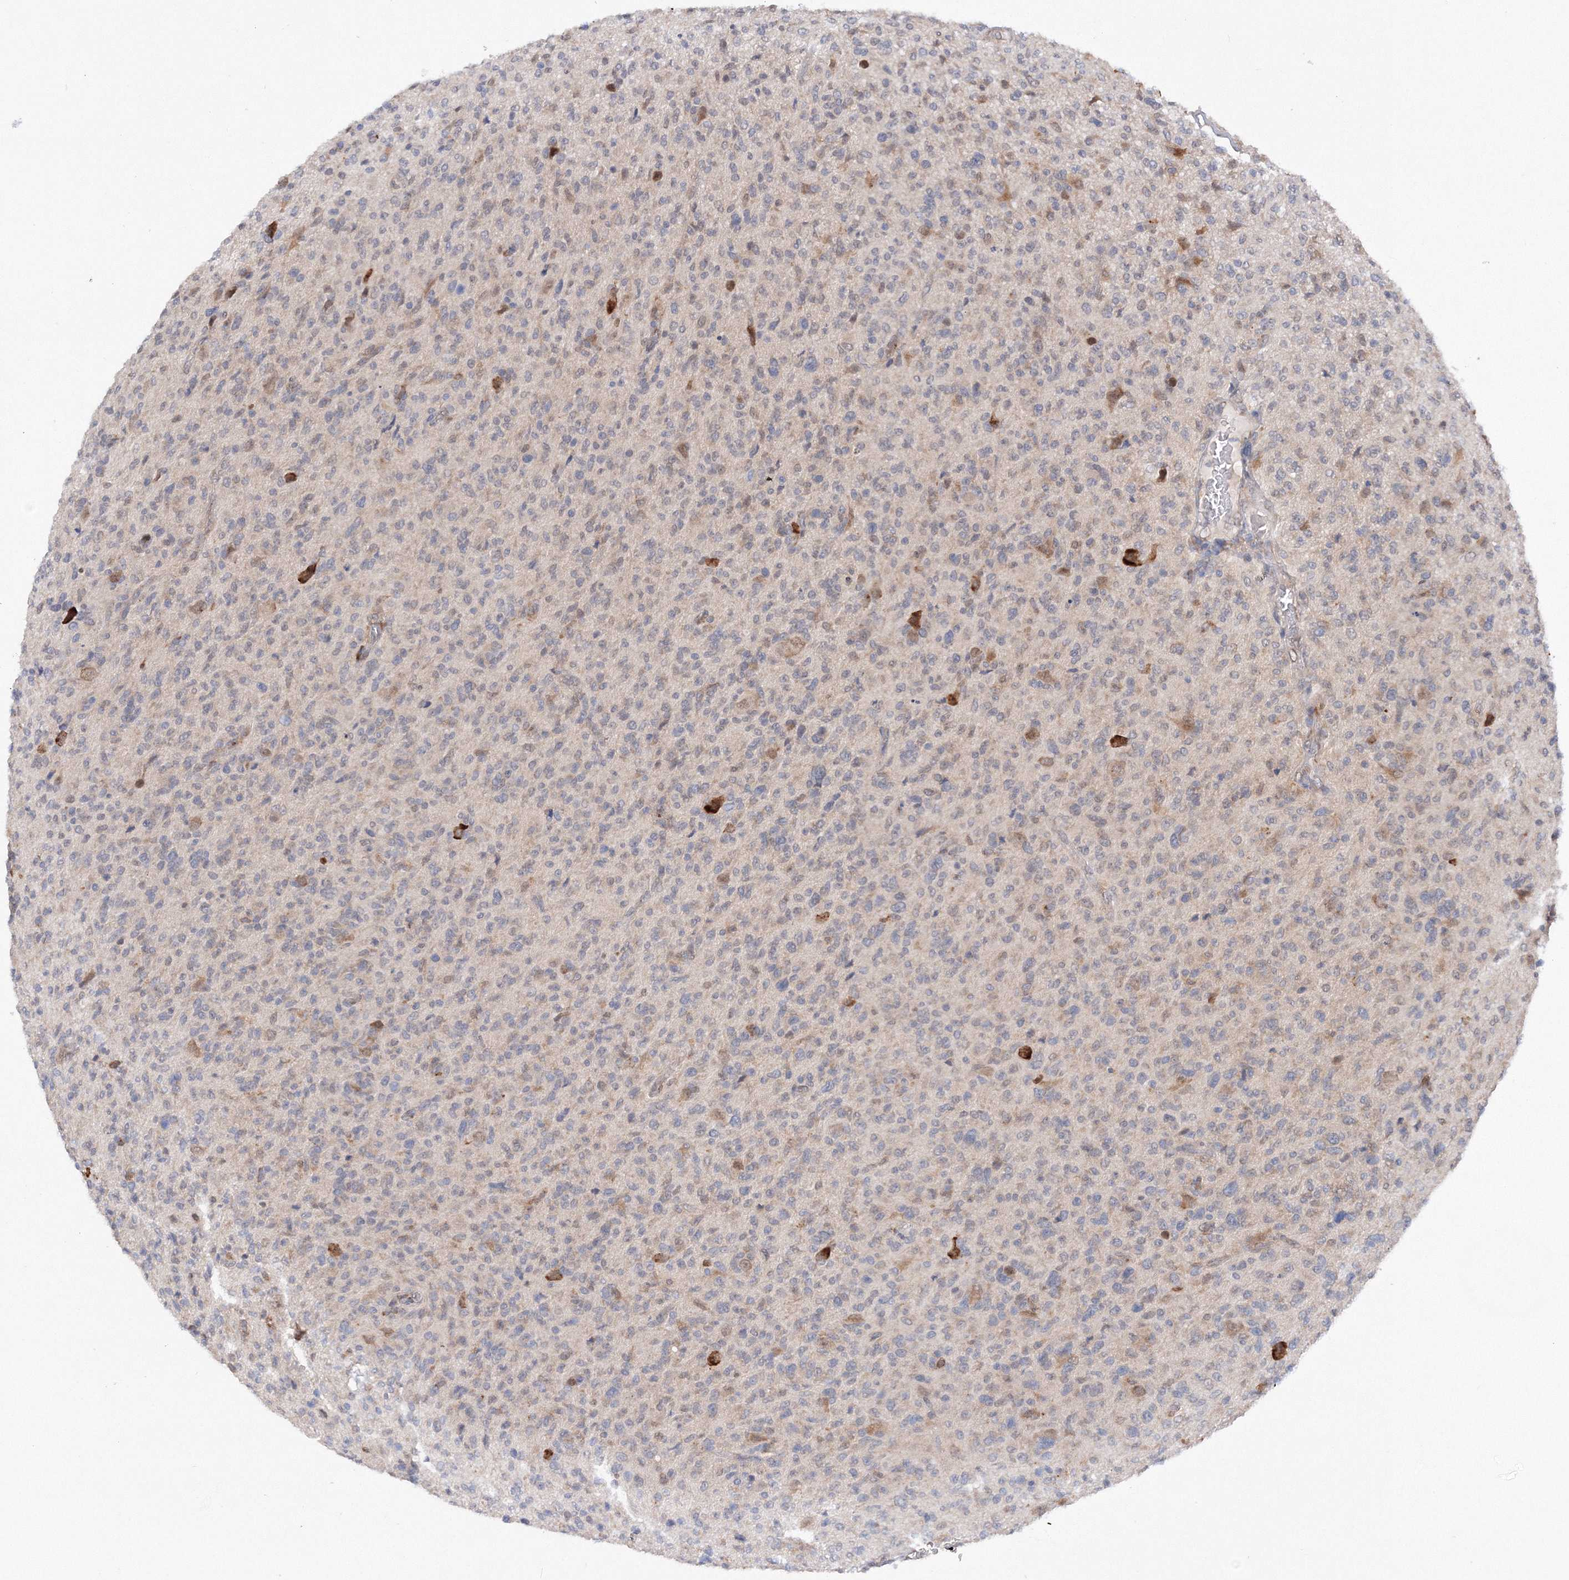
{"staining": {"intensity": "negative", "quantity": "none", "location": "none"}, "tissue": "glioma", "cell_type": "Tumor cells", "image_type": "cancer", "snomed": [{"axis": "morphology", "description": "Glioma, malignant, High grade"}, {"axis": "topography", "description": "Brain"}], "caption": "High magnification brightfield microscopy of glioma stained with DAB (brown) and counterstained with hematoxylin (blue): tumor cells show no significant staining. The staining is performed using DAB (3,3'-diaminobenzidine) brown chromogen with nuclei counter-stained in using hematoxylin.", "gene": "DIS3L2", "patient": {"sex": "female", "age": 57}}